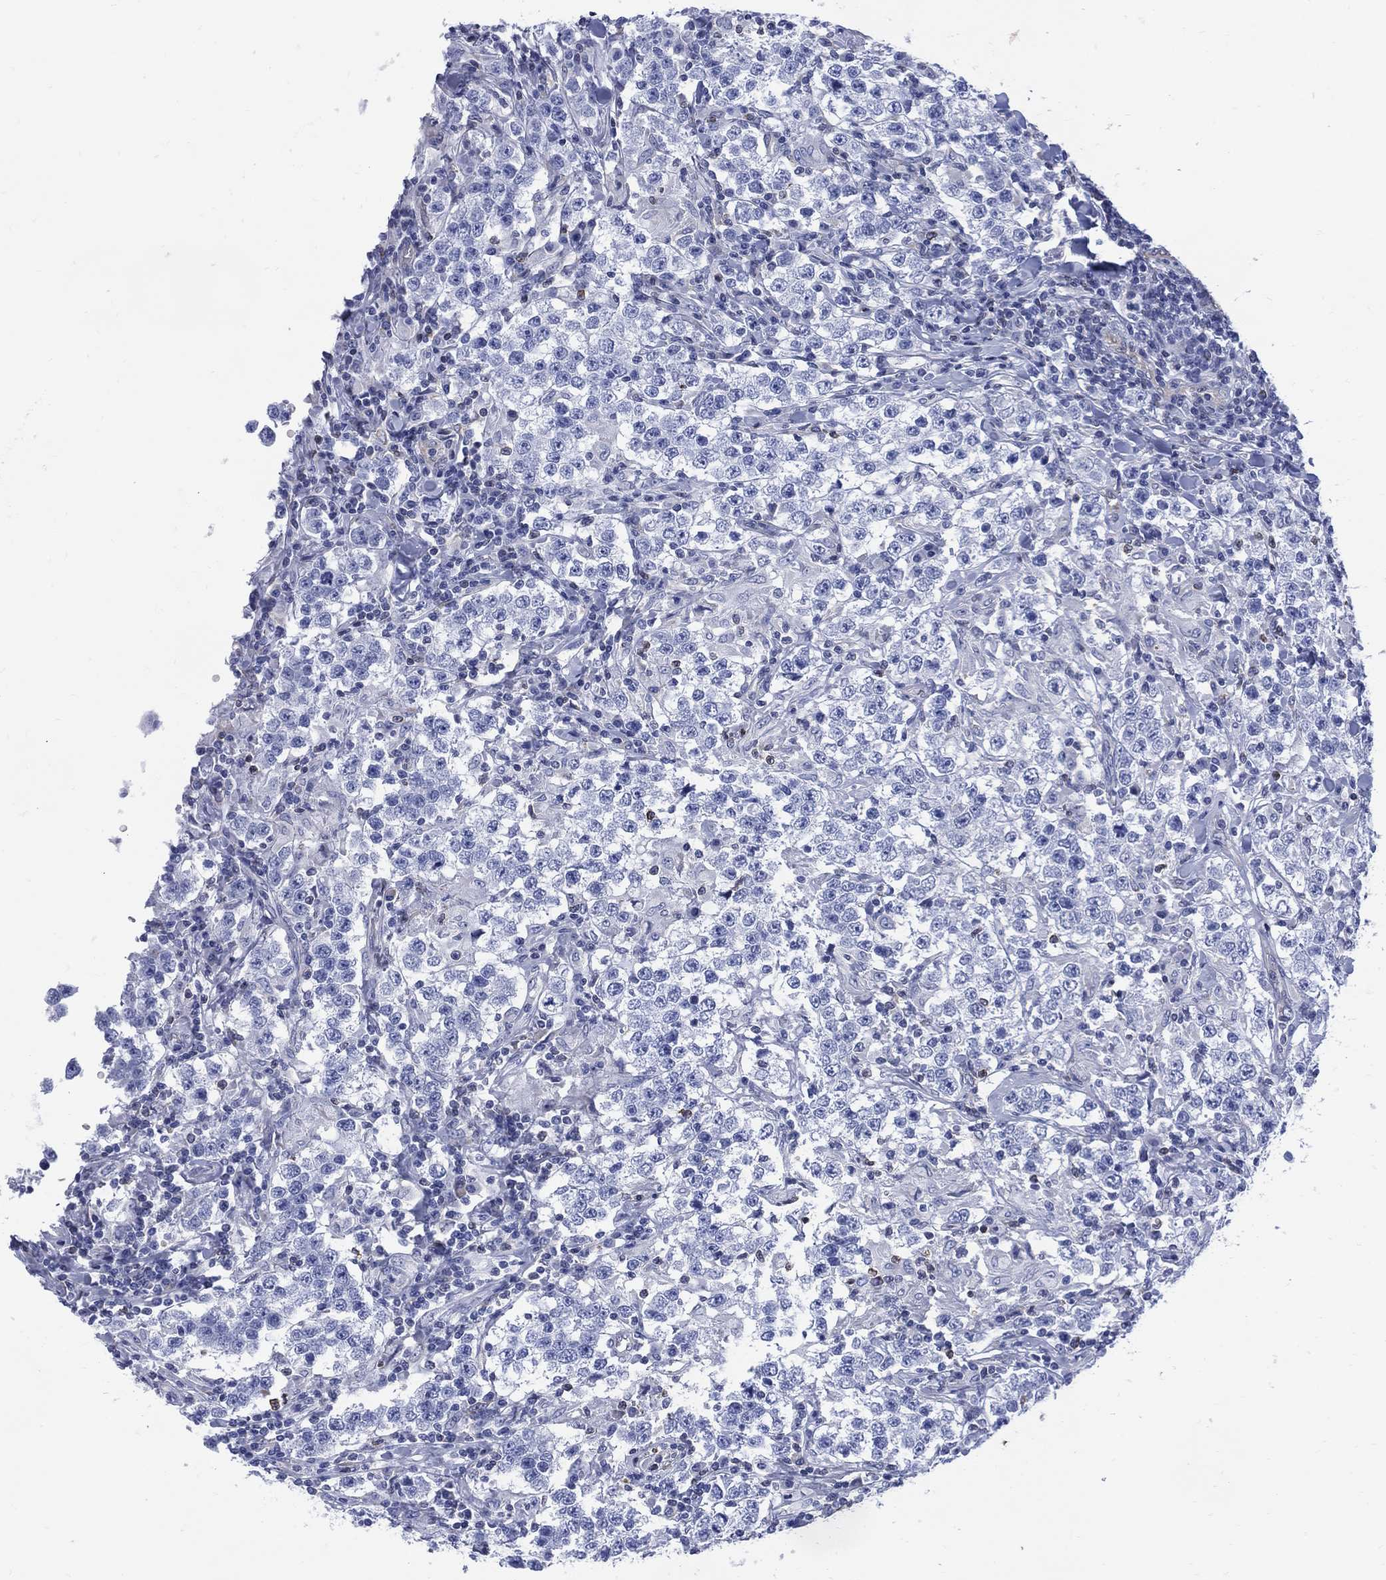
{"staining": {"intensity": "negative", "quantity": "none", "location": "none"}, "tissue": "testis cancer", "cell_type": "Tumor cells", "image_type": "cancer", "snomed": [{"axis": "morphology", "description": "Seminoma, NOS"}, {"axis": "morphology", "description": "Carcinoma, Embryonal, NOS"}, {"axis": "topography", "description": "Testis"}], "caption": "IHC of embryonal carcinoma (testis) shows no expression in tumor cells.", "gene": "DDI1", "patient": {"sex": "male", "age": 41}}